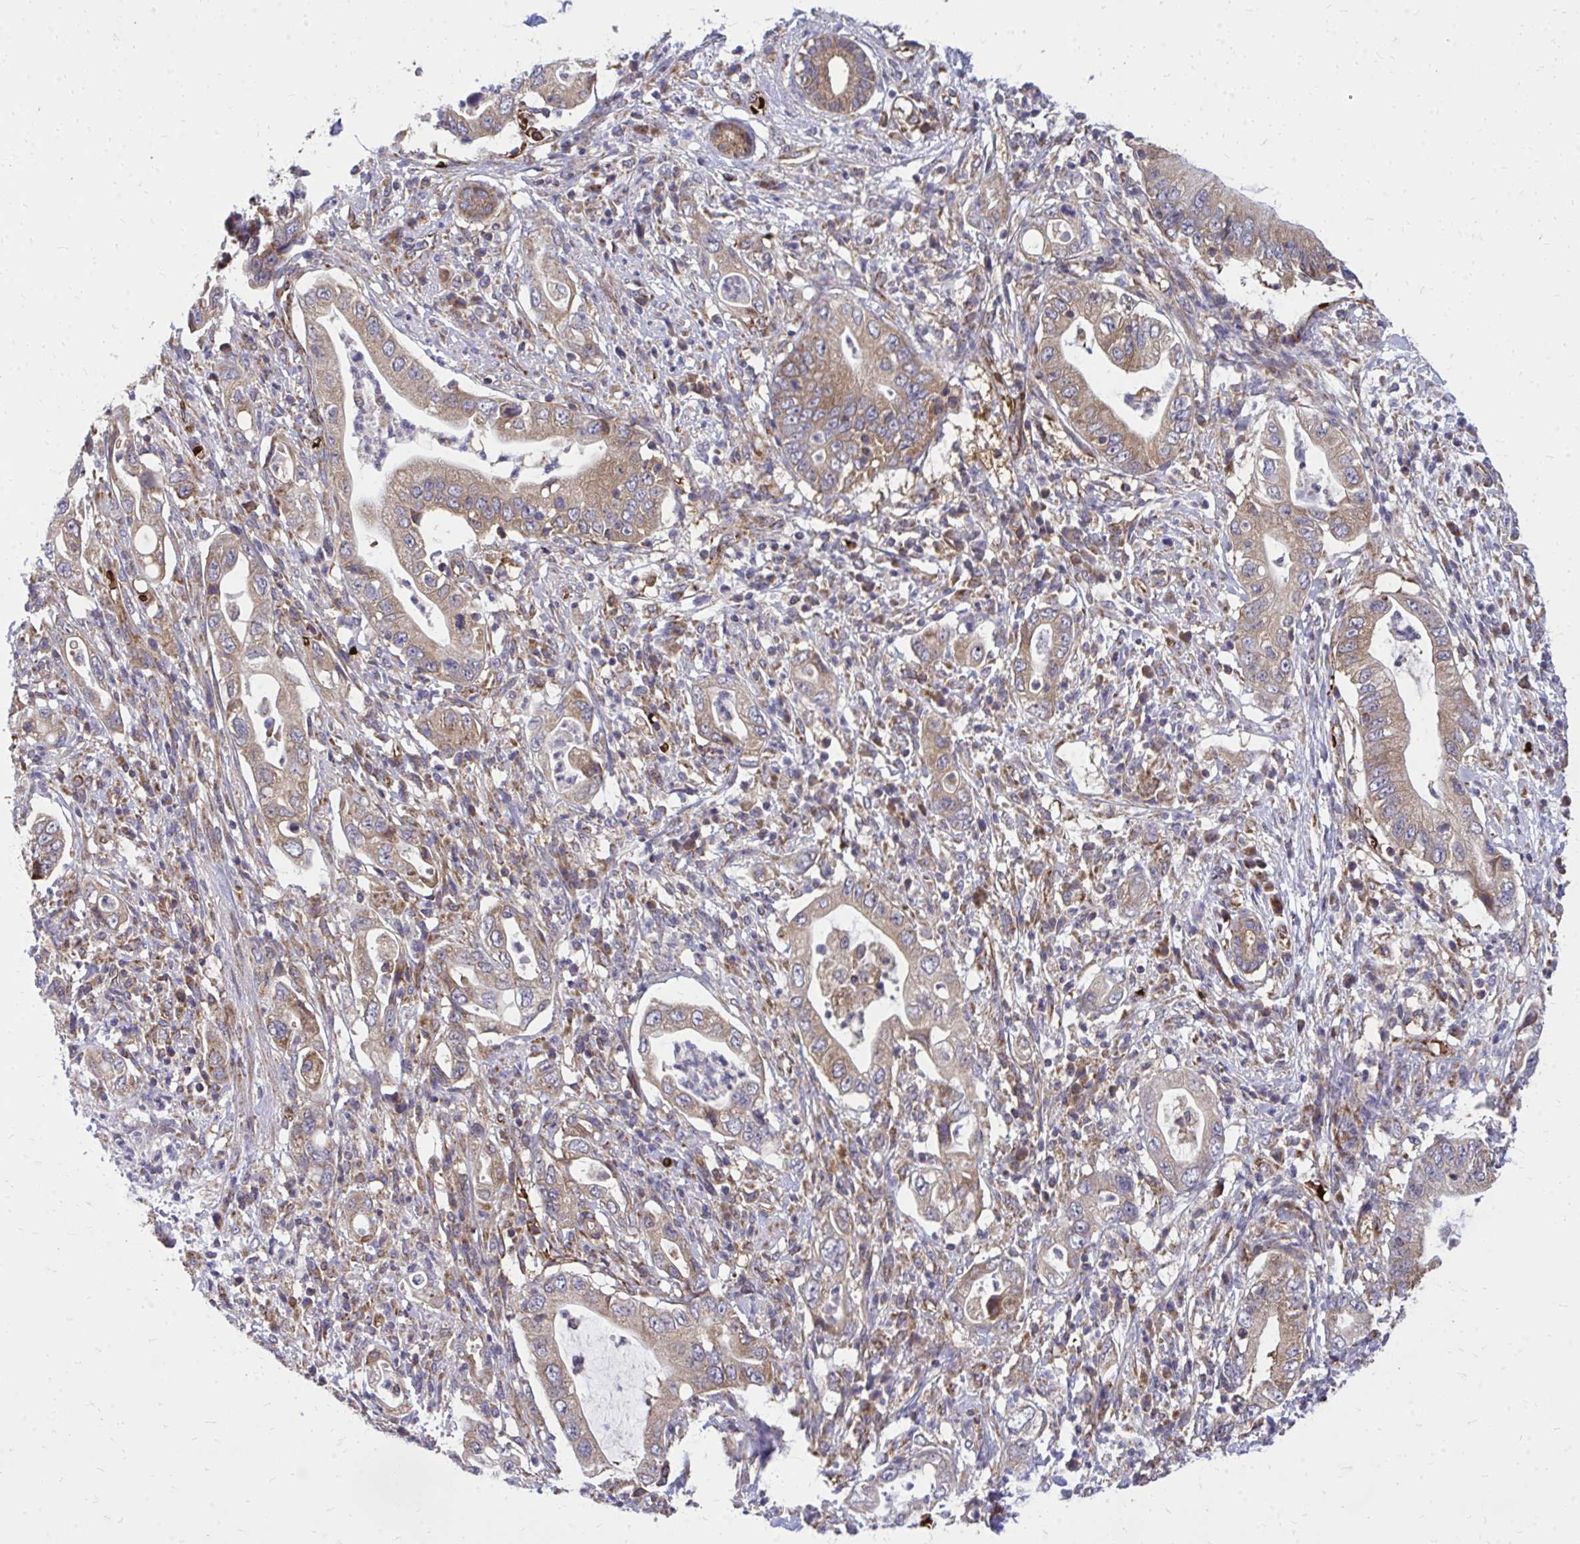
{"staining": {"intensity": "weak", "quantity": ">75%", "location": "cytoplasmic/membranous"}, "tissue": "pancreatic cancer", "cell_type": "Tumor cells", "image_type": "cancer", "snomed": [{"axis": "morphology", "description": "Adenocarcinoma, NOS"}, {"axis": "topography", "description": "Pancreas"}], "caption": "A brown stain shows weak cytoplasmic/membranous staining of a protein in pancreatic cancer (adenocarcinoma) tumor cells.", "gene": "PDK4", "patient": {"sex": "female", "age": 72}}